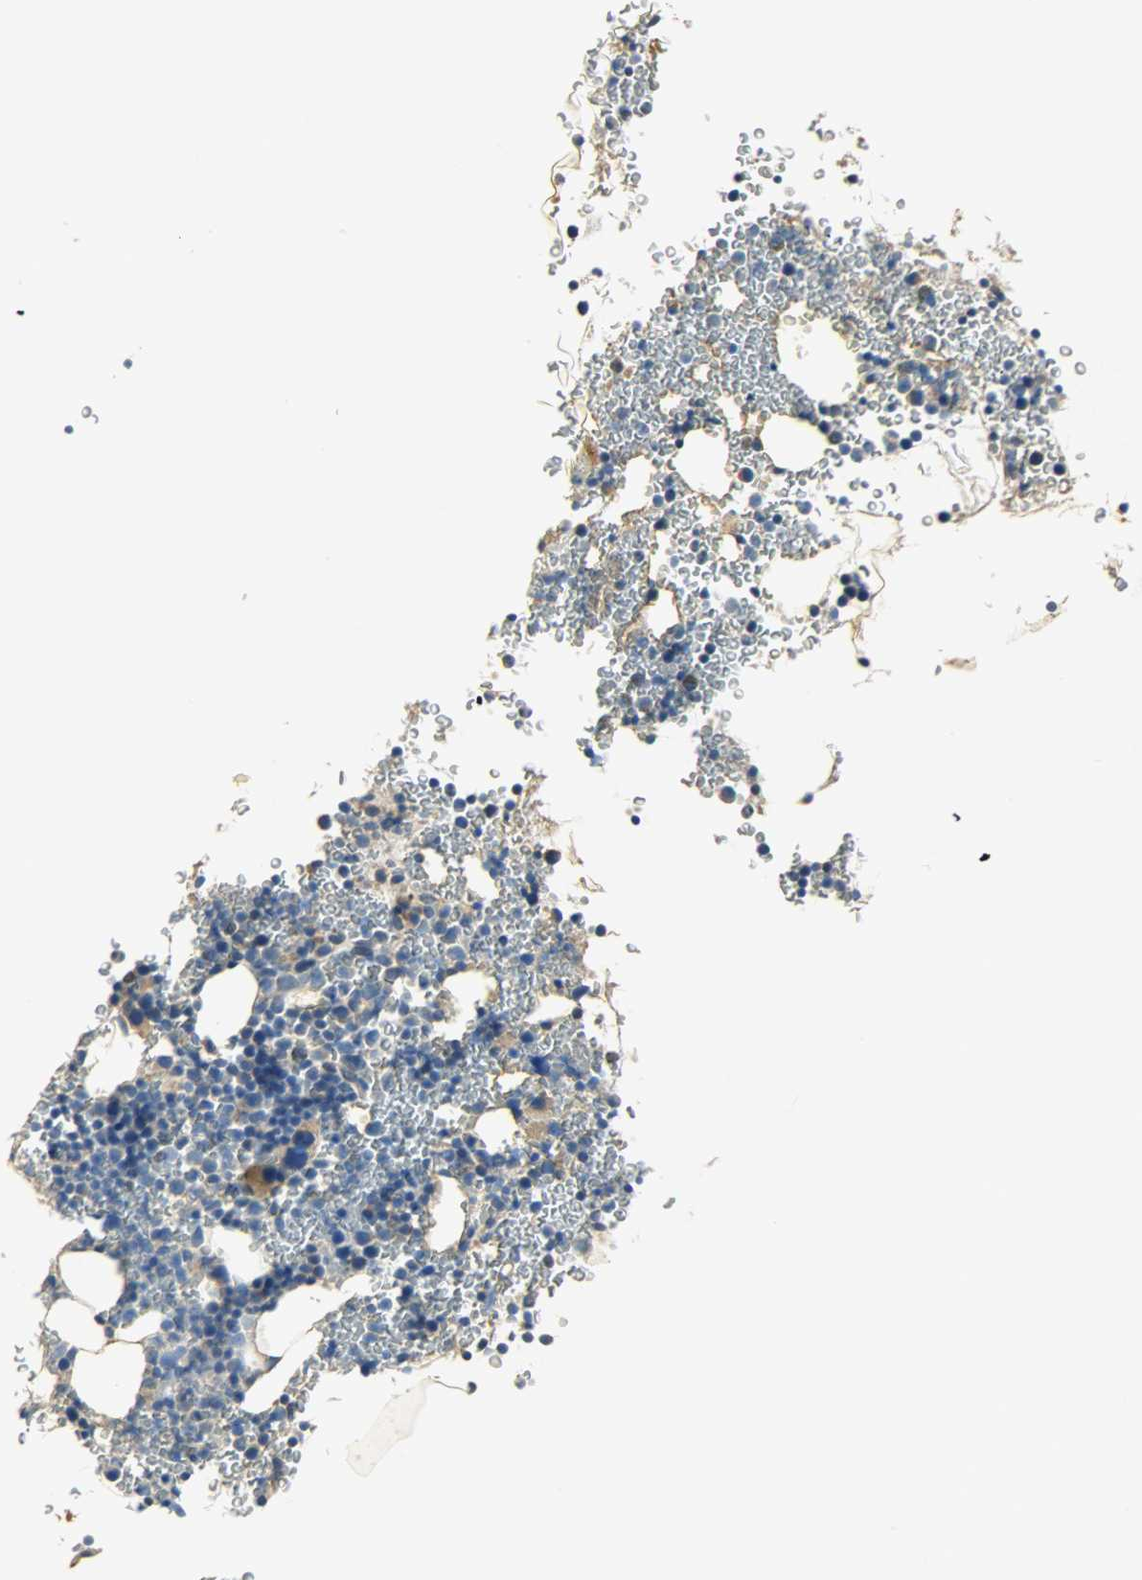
{"staining": {"intensity": "moderate", "quantity": "<25%", "location": "cytoplasmic/membranous"}, "tissue": "bone marrow", "cell_type": "Hematopoietic cells", "image_type": "normal", "snomed": [{"axis": "morphology", "description": "Normal tissue, NOS"}, {"axis": "morphology", "description": "Inflammation, NOS"}, {"axis": "topography", "description": "Bone marrow"}], "caption": "IHC staining of unremarkable bone marrow, which reveals low levels of moderate cytoplasmic/membranous staining in about <25% of hematopoietic cells indicating moderate cytoplasmic/membranous protein expression. The staining was performed using DAB (brown) for protein detection and nuclei were counterstained in hematoxylin (blue).", "gene": "NNT", "patient": {"sex": "male", "age": 22}}